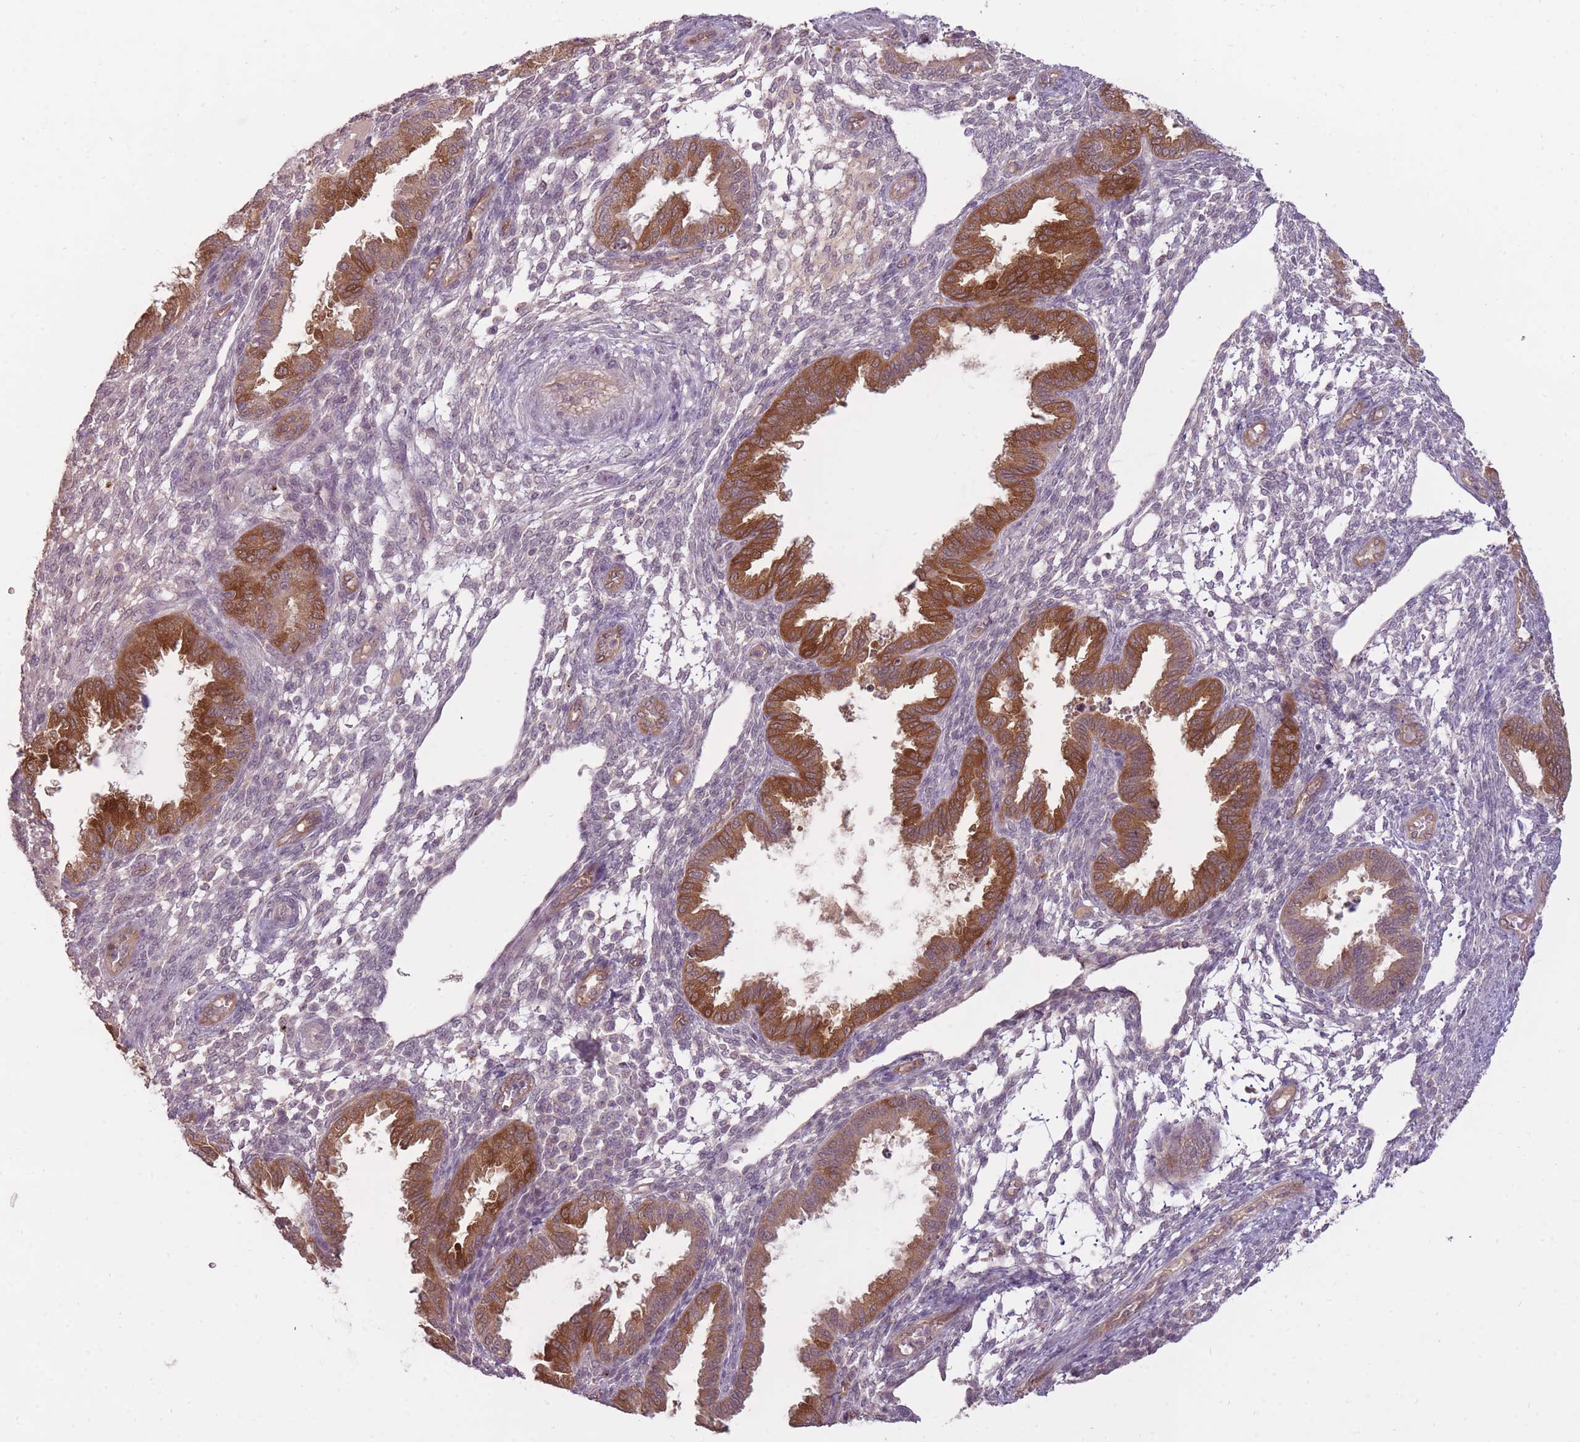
{"staining": {"intensity": "weak", "quantity": "<25%", "location": "nuclear"}, "tissue": "endometrium", "cell_type": "Cells in endometrial stroma", "image_type": "normal", "snomed": [{"axis": "morphology", "description": "Normal tissue, NOS"}, {"axis": "topography", "description": "Endometrium"}], "caption": "Image shows no protein positivity in cells in endometrial stroma of unremarkable endometrium. Nuclei are stained in blue.", "gene": "LRATD2", "patient": {"sex": "female", "age": 33}}